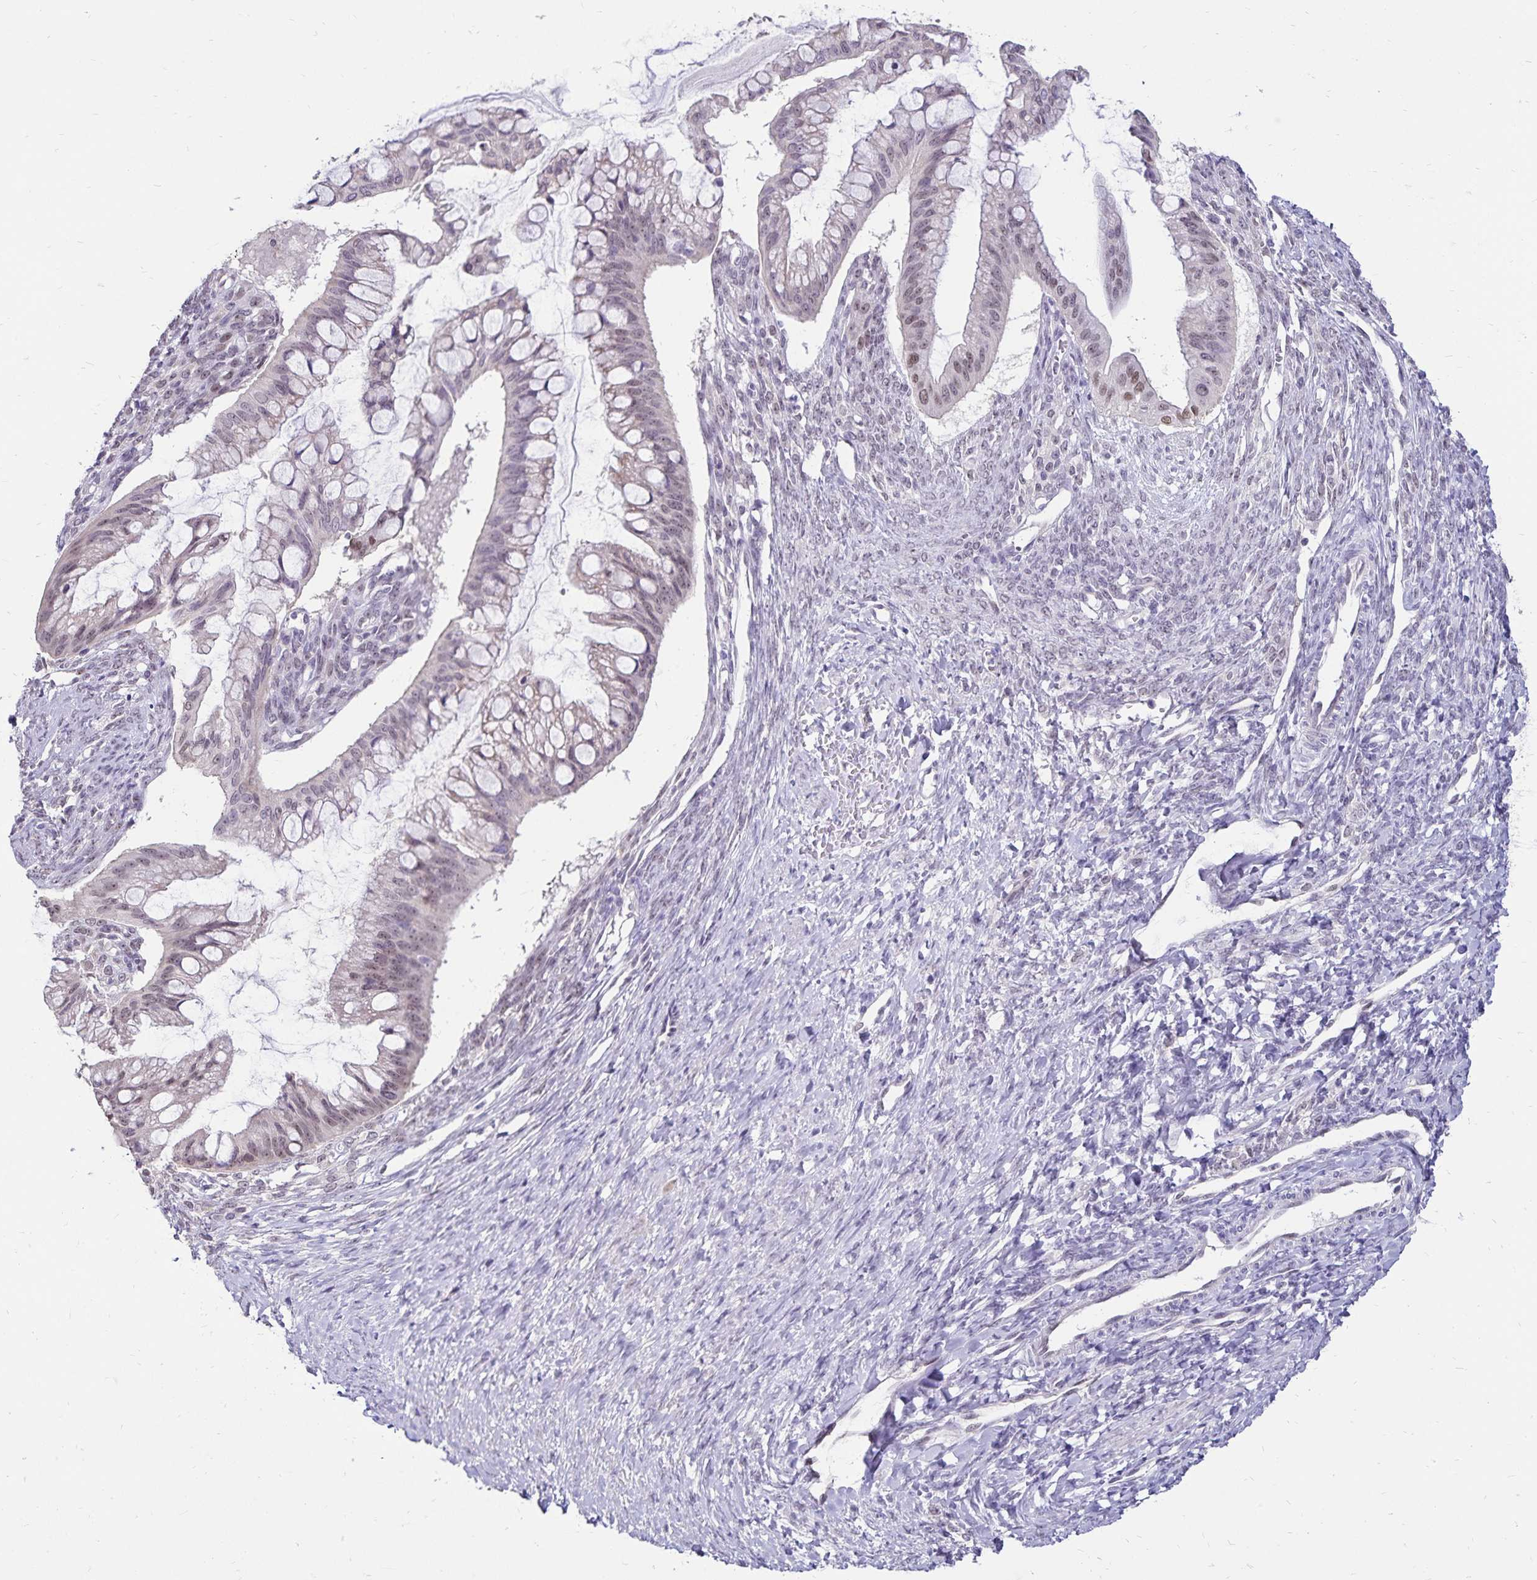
{"staining": {"intensity": "weak", "quantity": "<25%", "location": "nuclear"}, "tissue": "ovarian cancer", "cell_type": "Tumor cells", "image_type": "cancer", "snomed": [{"axis": "morphology", "description": "Cystadenocarcinoma, mucinous, NOS"}, {"axis": "topography", "description": "Ovary"}], "caption": "An image of ovarian mucinous cystadenocarcinoma stained for a protein displays no brown staining in tumor cells.", "gene": "POLB", "patient": {"sex": "female", "age": 73}}